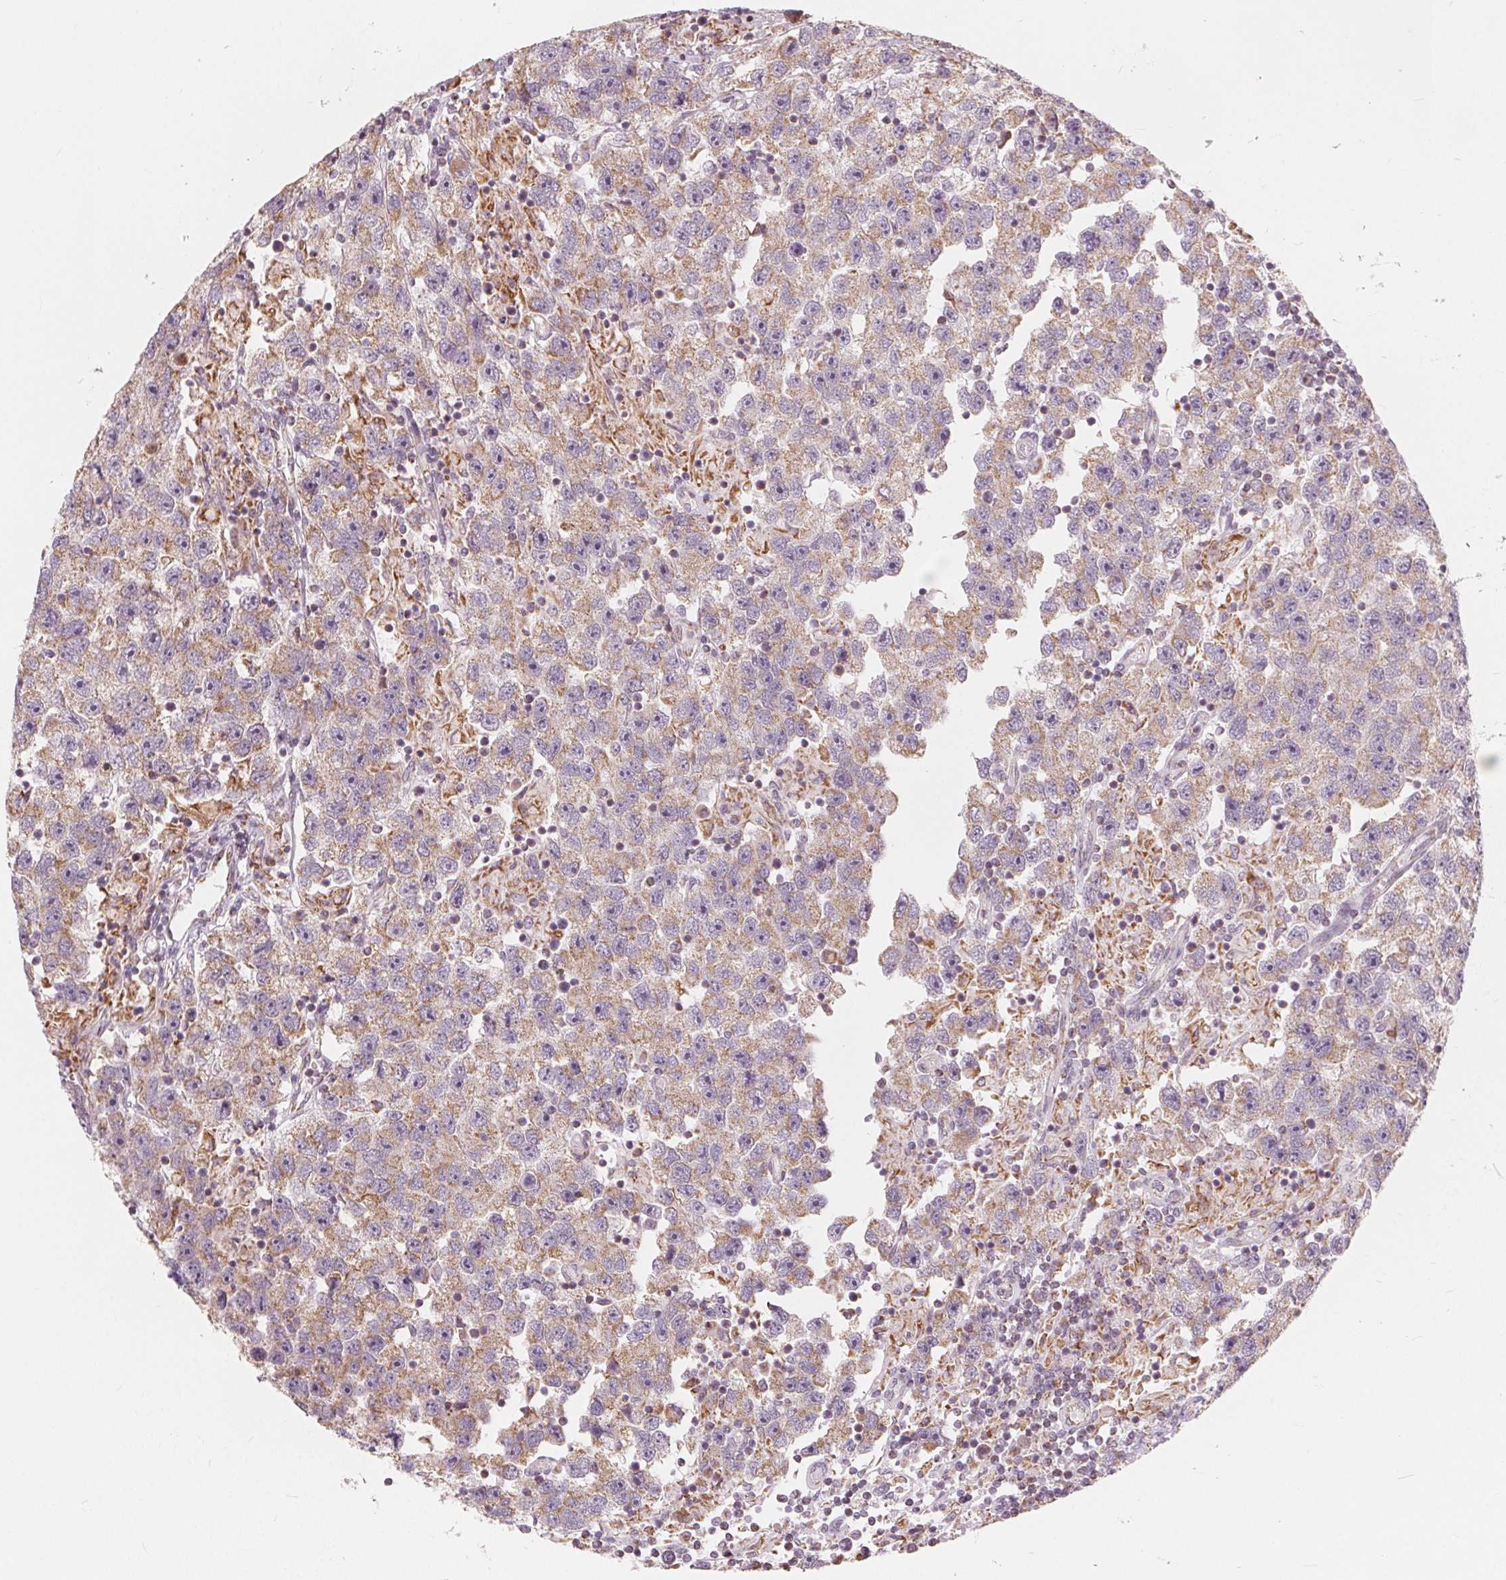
{"staining": {"intensity": "weak", "quantity": "25%-75%", "location": "cytoplasmic/membranous"}, "tissue": "testis cancer", "cell_type": "Tumor cells", "image_type": "cancer", "snomed": [{"axis": "morphology", "description": "Seminoma, NOS"}, {"axis": "topography", "description": "Testis"}], "caption": "Testis seminoma stained with a brown dye shows weak cytoplasmic/membranous positive expression in approximately 25%-75% of tumor cells.", "gene": "NUP210L", "patient": {"sex": "male", "age": 26}}